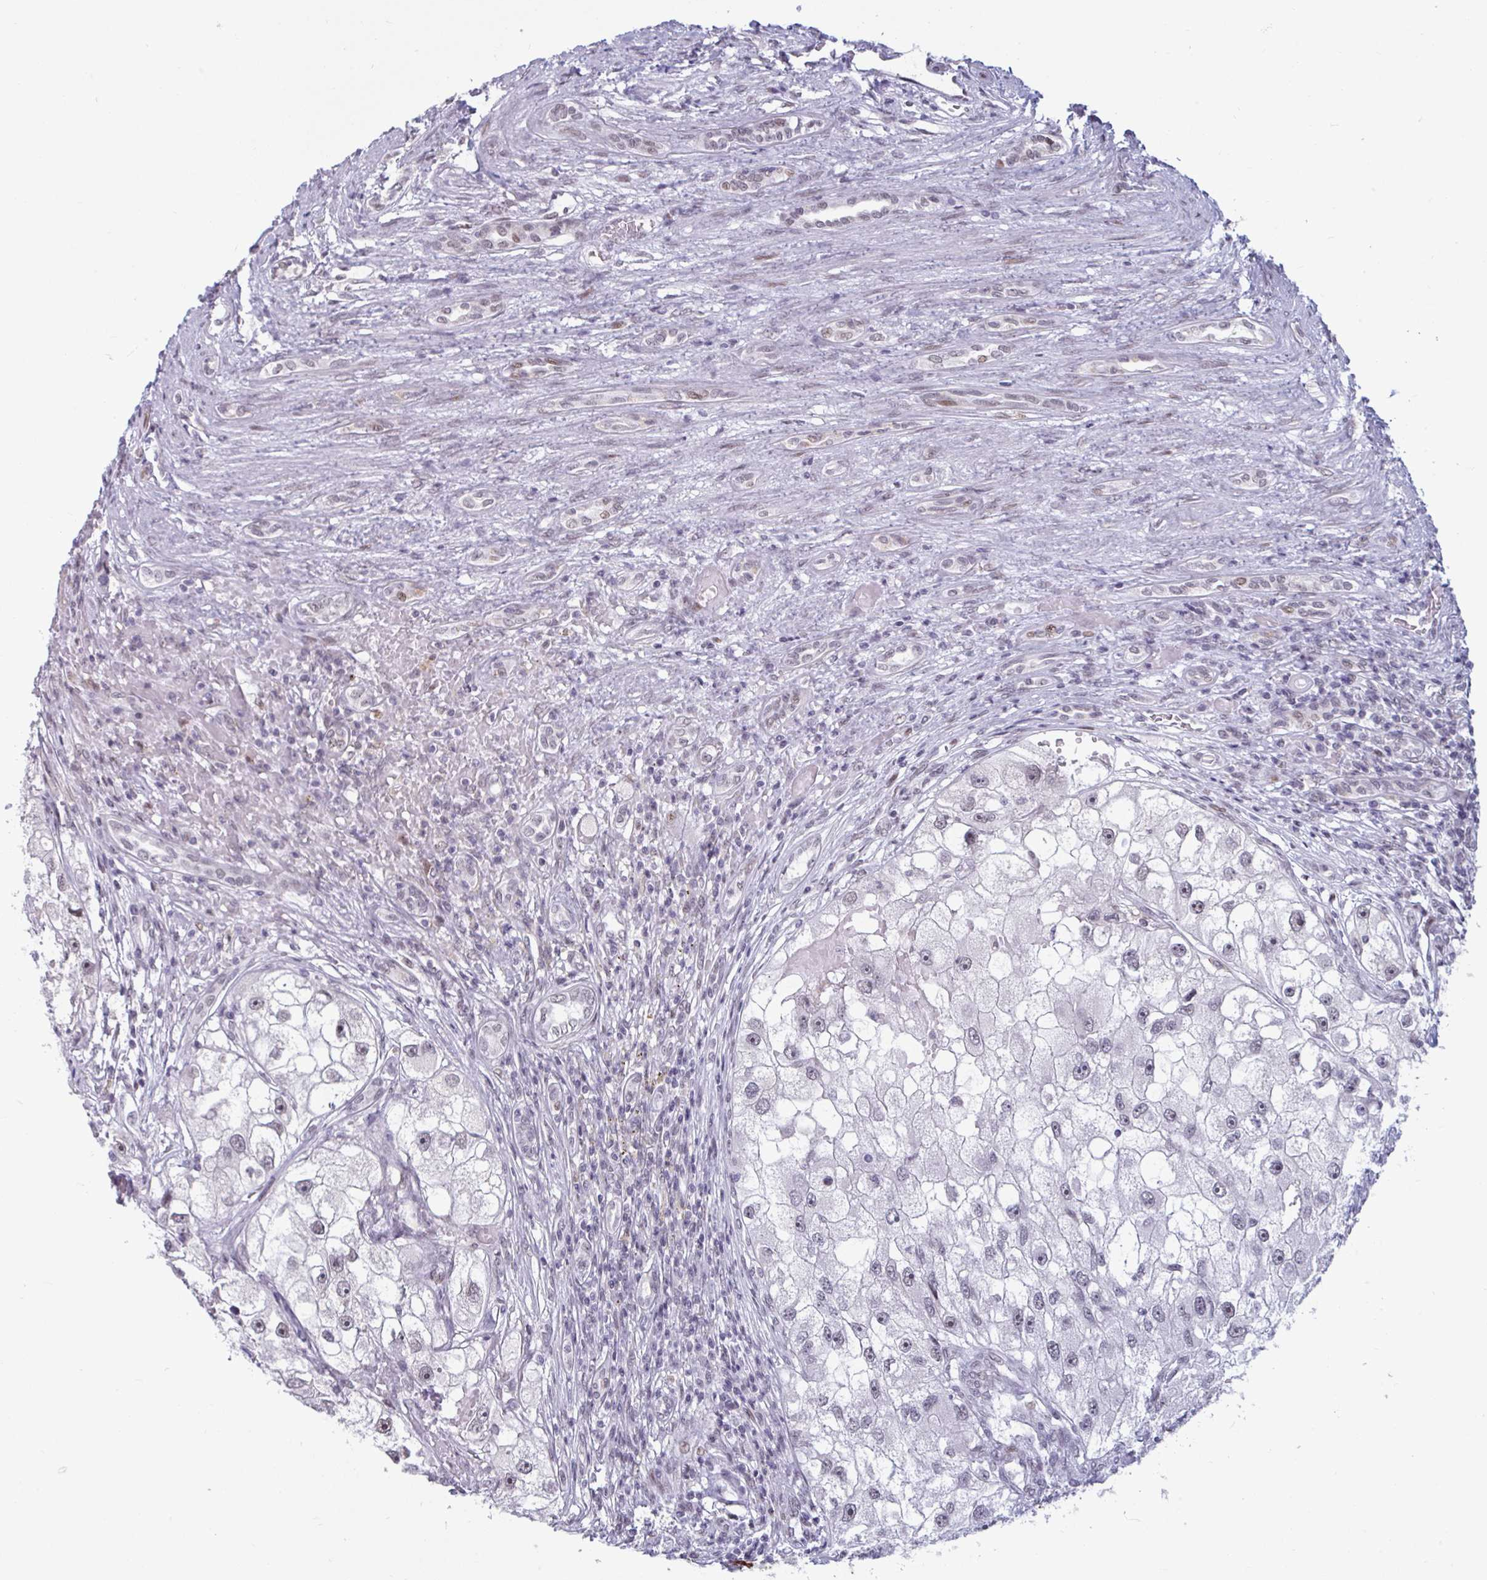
{"staining": {"intensity": "moderate", "quantity": "<25%", "location": "nuclear"}, "tissue": "renal cancer", "cell_type": "Tumor cells", "image_type": "cancer", "snomed": [{"axis": "morphology", "description": "Adenocarcinoma, NOS"}, {"axis": "topography", "description": "Kidney"}], "caption": "This is a photomicrograph of immunohistochemistry staining of renal adenocarcinoma, which shows moderate positivity in the nuclear of tumor cells.", "gene": "HSD17B6", "patient": {"sex": "male", "age": 63}}